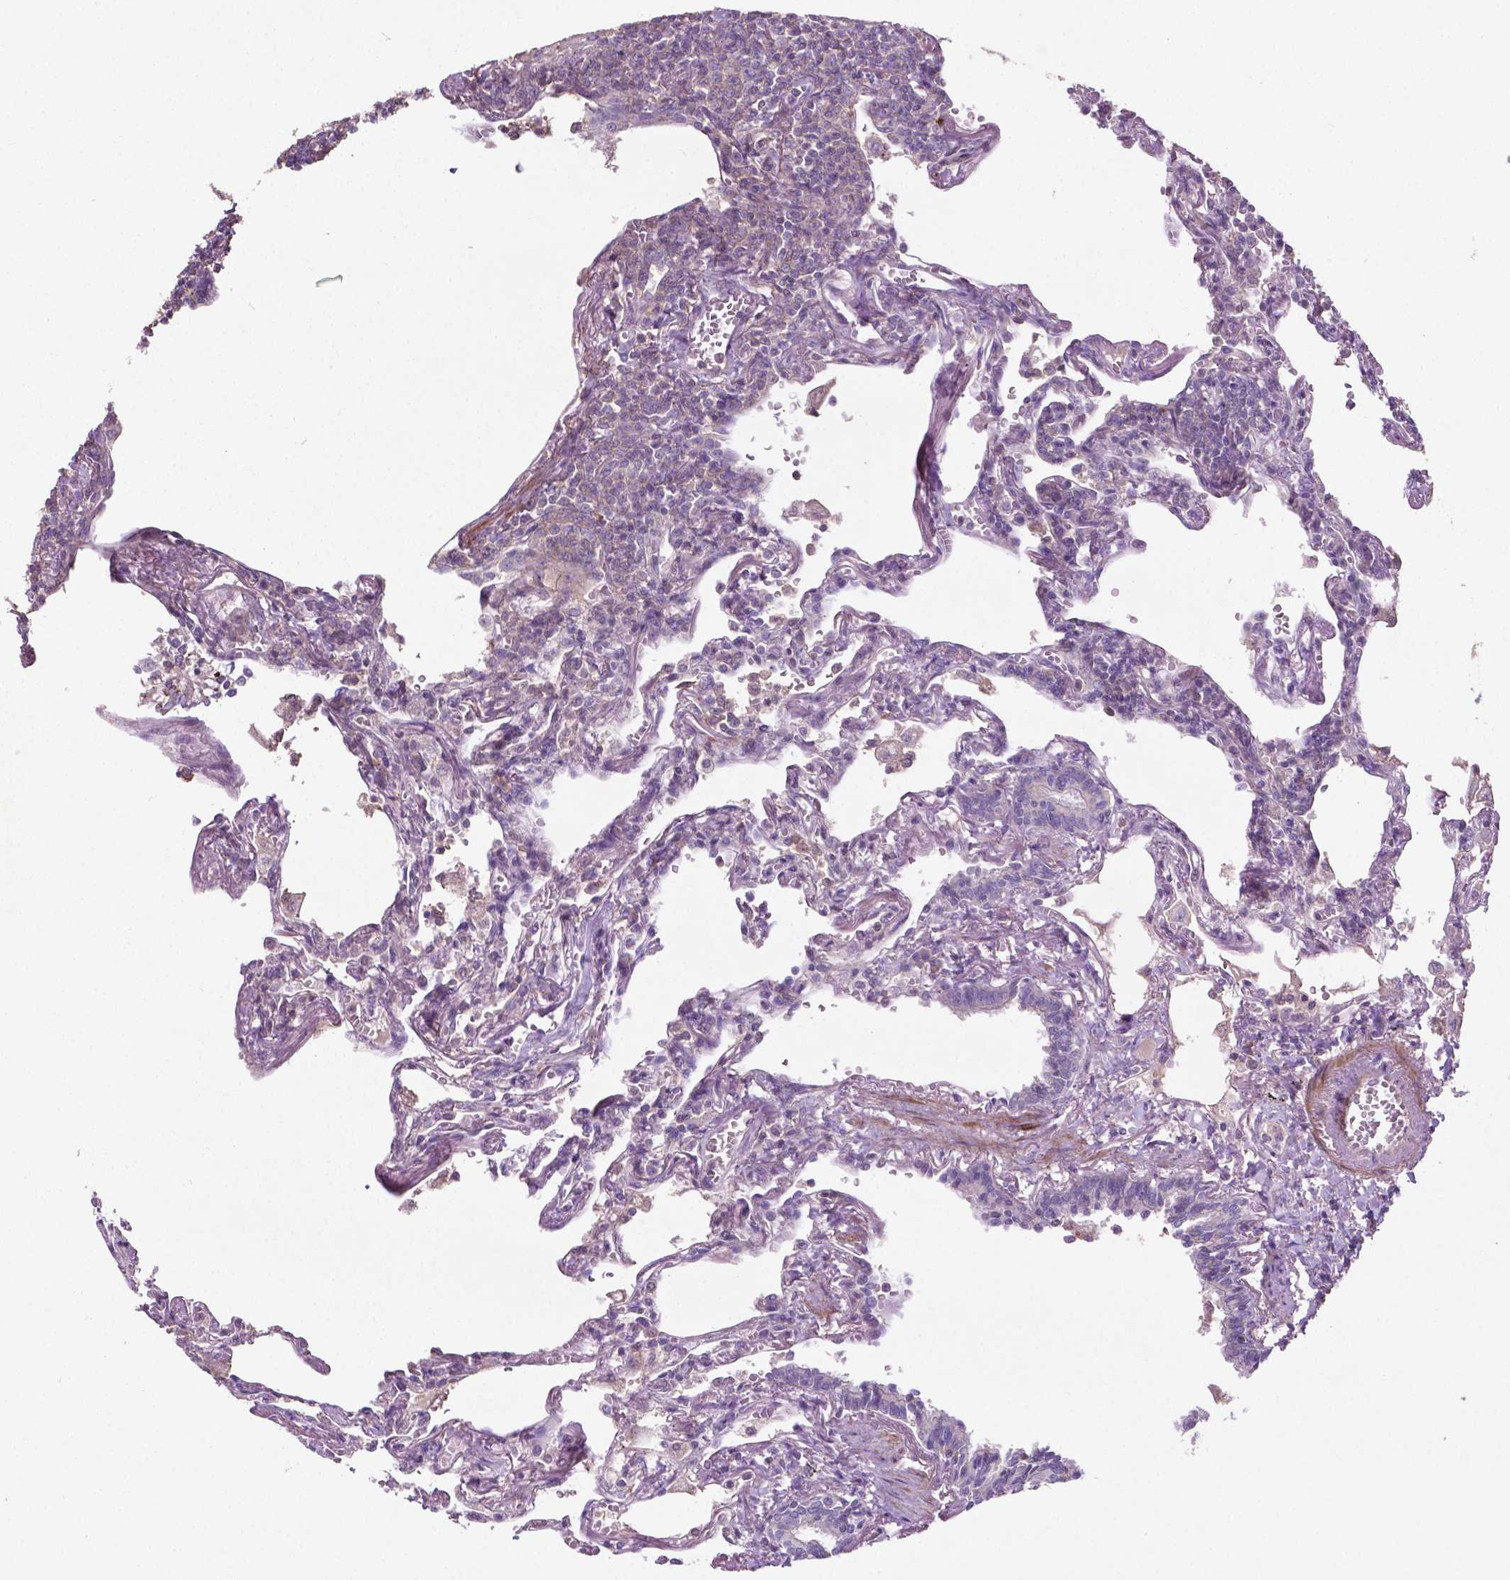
{"staining": {"intensity": "negative", "quantity": "none", "location": "none"}, "tissue": "lymphoma", "cell_type": "Tumor cells", "image_type": "cancer", "snomed": [{"axis": "morphology", "description": "Malignant lymphoma, non-Hodgkin's type, Low grade"}, {"axis": "topography", "description": "Lung"}], "caption": "Tumor cells show no significant positivity in malignant lymphoma, non-Hodgkin's type (low-grade).", "gene": "BMP4", "patient": {"sex": "female", "age": 71}}